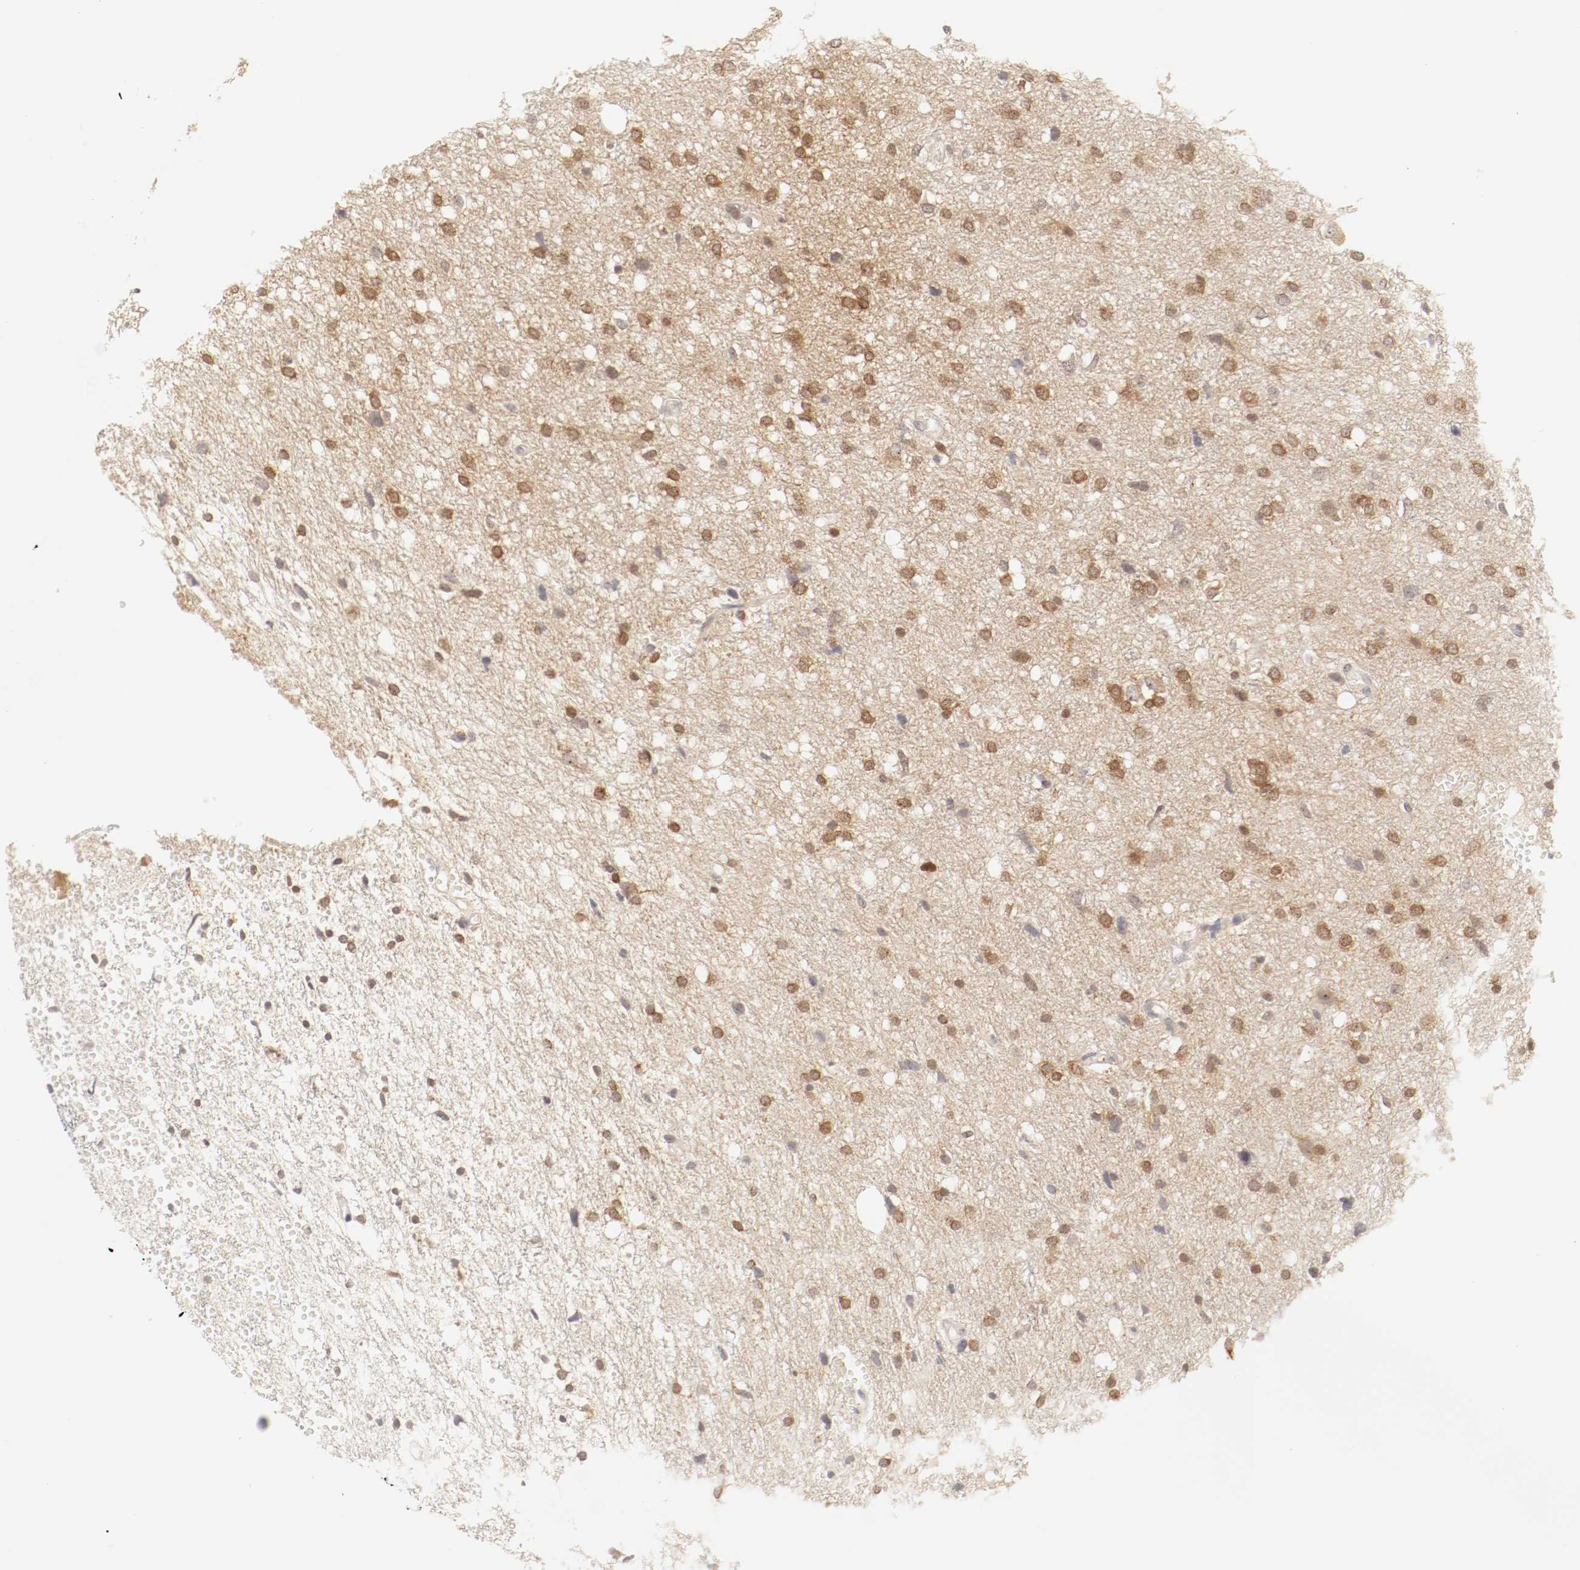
{"staining": {"intensity": "moderate", "quantity": ">75%", "location": "cytoplasmic/membranous"}, "tissue": "glioma", "cell_type": "Tumor cells", "image_type": "cancer", "snomed": [{"axis": "morphology", "description": "Glioma, malignant, High grade"}, {"axis": "topography", "description": "Brain"}], "caption": "High-magnification brightfield microscopy of malignant high-grade glioma stained with DAB (3,3'-diaminobenzidine) (brown) and counterstained with hematoxylin (blue). tumor cells exhibit moderate cytoplasmic/membranous expression is identified in approximately>75% of cells.", "gene": "KIF2A", "patient": {"sex": "female", "age": 59}}